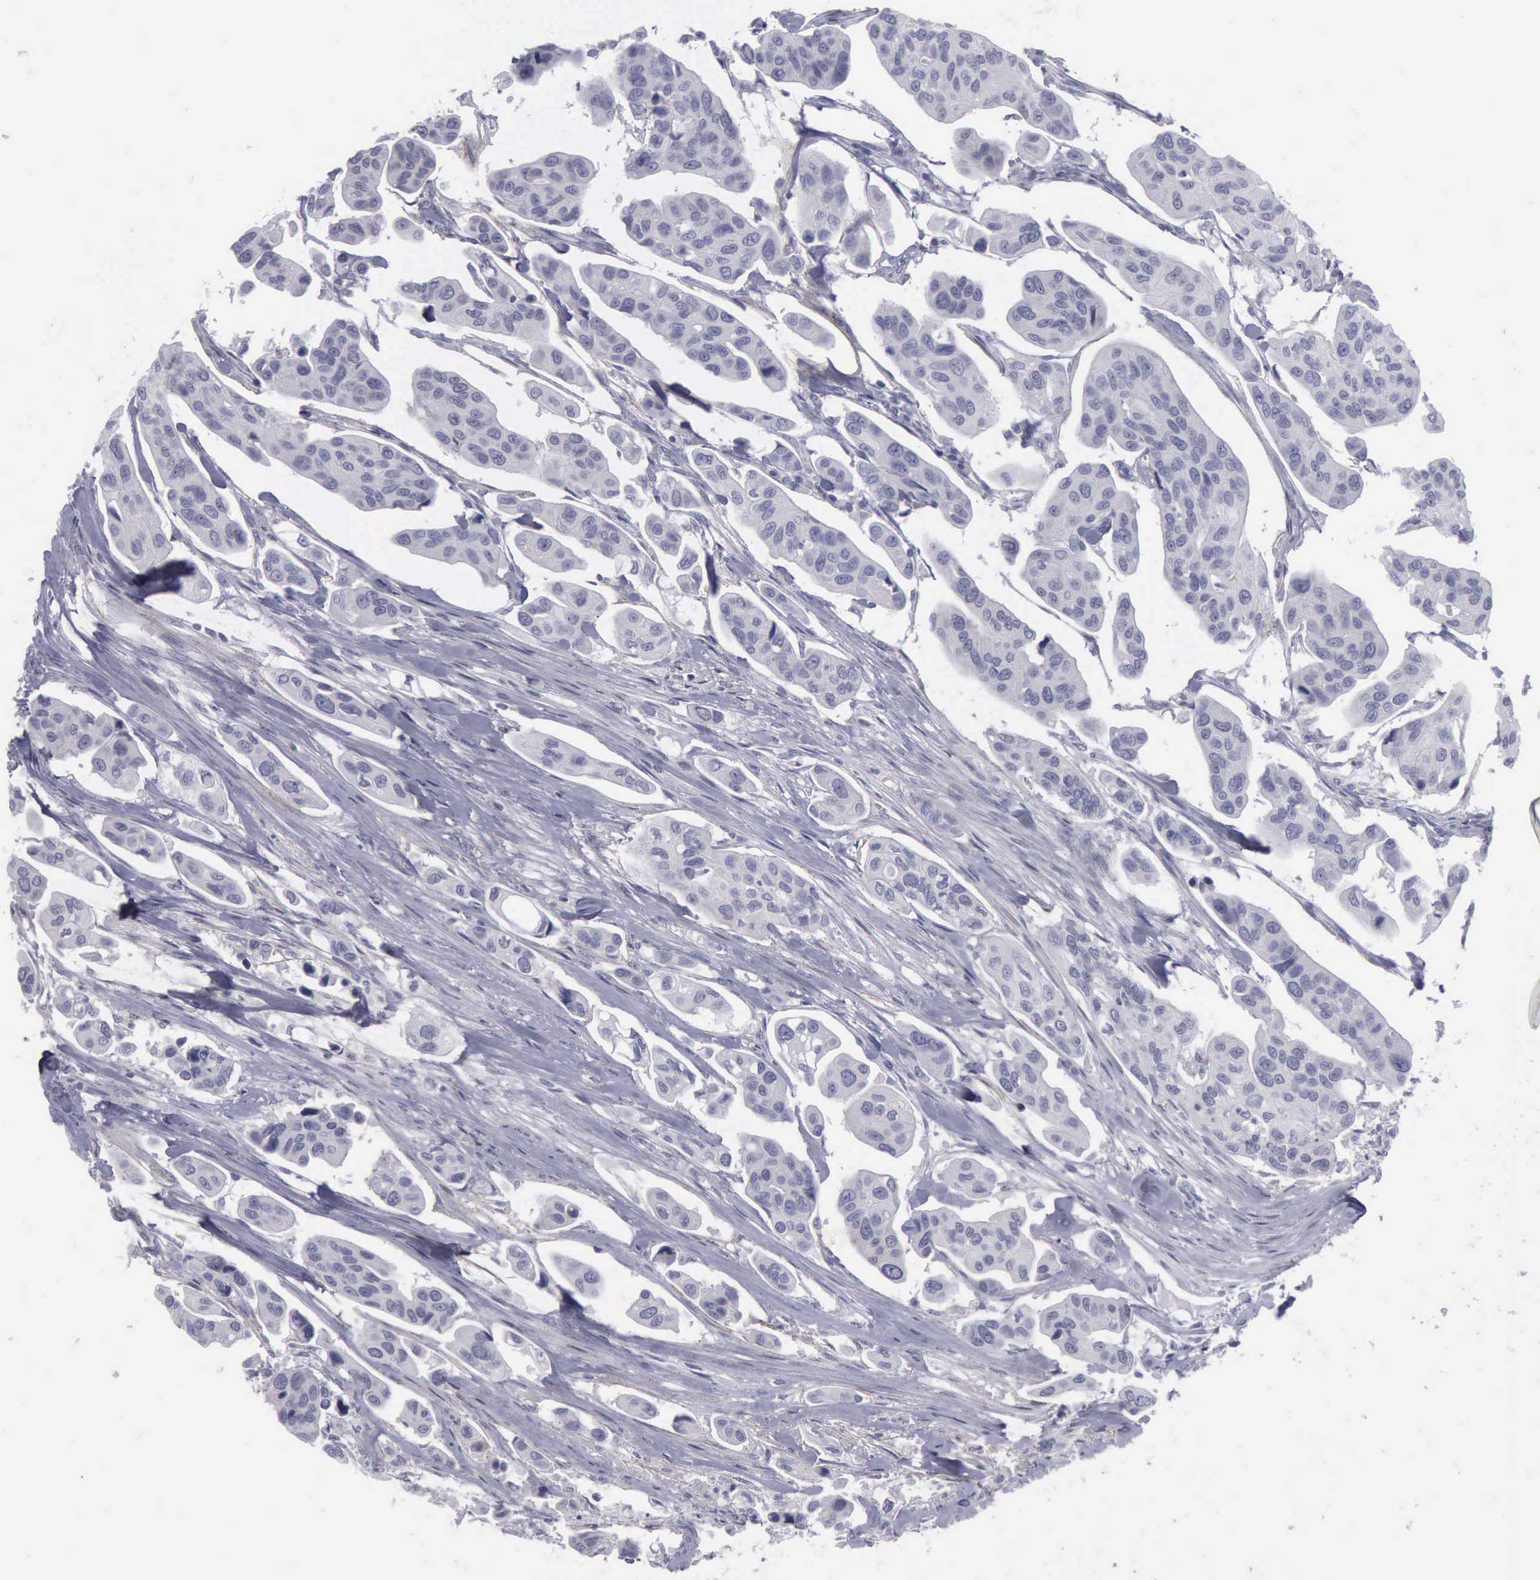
{"staining": {"intensity": "negative", "quantity": "none", "location": "none"}, "tissue": "urothelial cancer", "cell_type": "Tumor cells", "image_type": "cancer", "snomed": [{"axis": "morphology", "description": "Adenocarcinoma, NOS"}, {"axis": "topography", "description": "Urinary bladder"}], "caption": "DAB immunohistochemical staining of human adenocarcinoma exhibits no significant positivity in tumor cells.", "gene": "CDH2", "patient": {"sex": "male", "age": 61}}